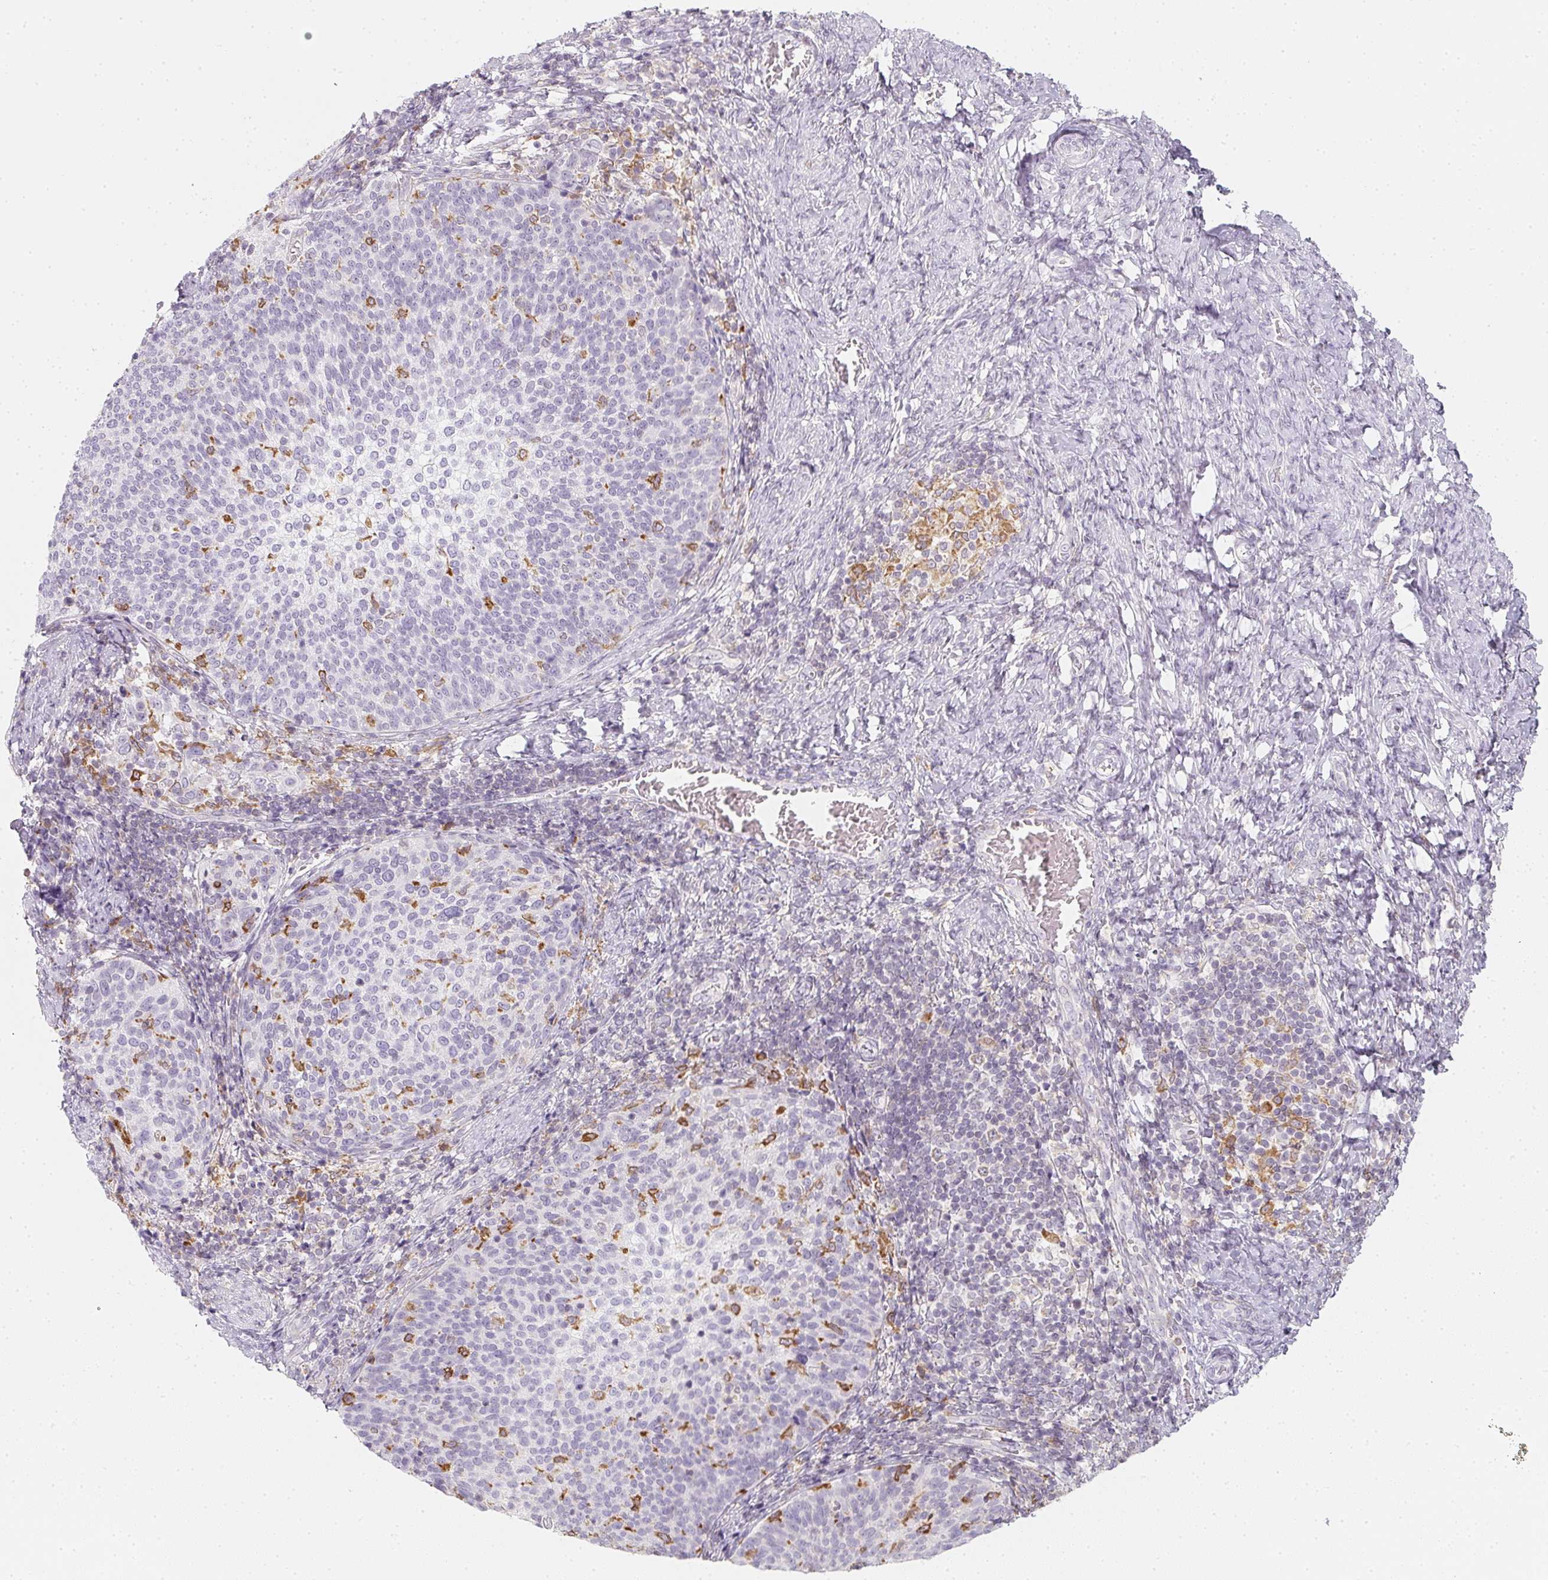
{"staining": {"intensity": "negative", "quantity": "none", "location": "none"}, "tissue": "cervical cancer", "cell_type": "Tumor cells", "image_type": "cancer", "snomed": [{"axis": "morphology", "description": "Squamous cell carcinoma, NOS"}, {"axis": "topography", "description": "Cervix"}], "caption": "A high-resolution histopathology image shows immunohistochemistry staining of cervical squamous cell carcinoma, which reveals no significant positivity in tumor cells.", "gene": "SOAT1", "patient": {"sex": "female", "age": 61}}